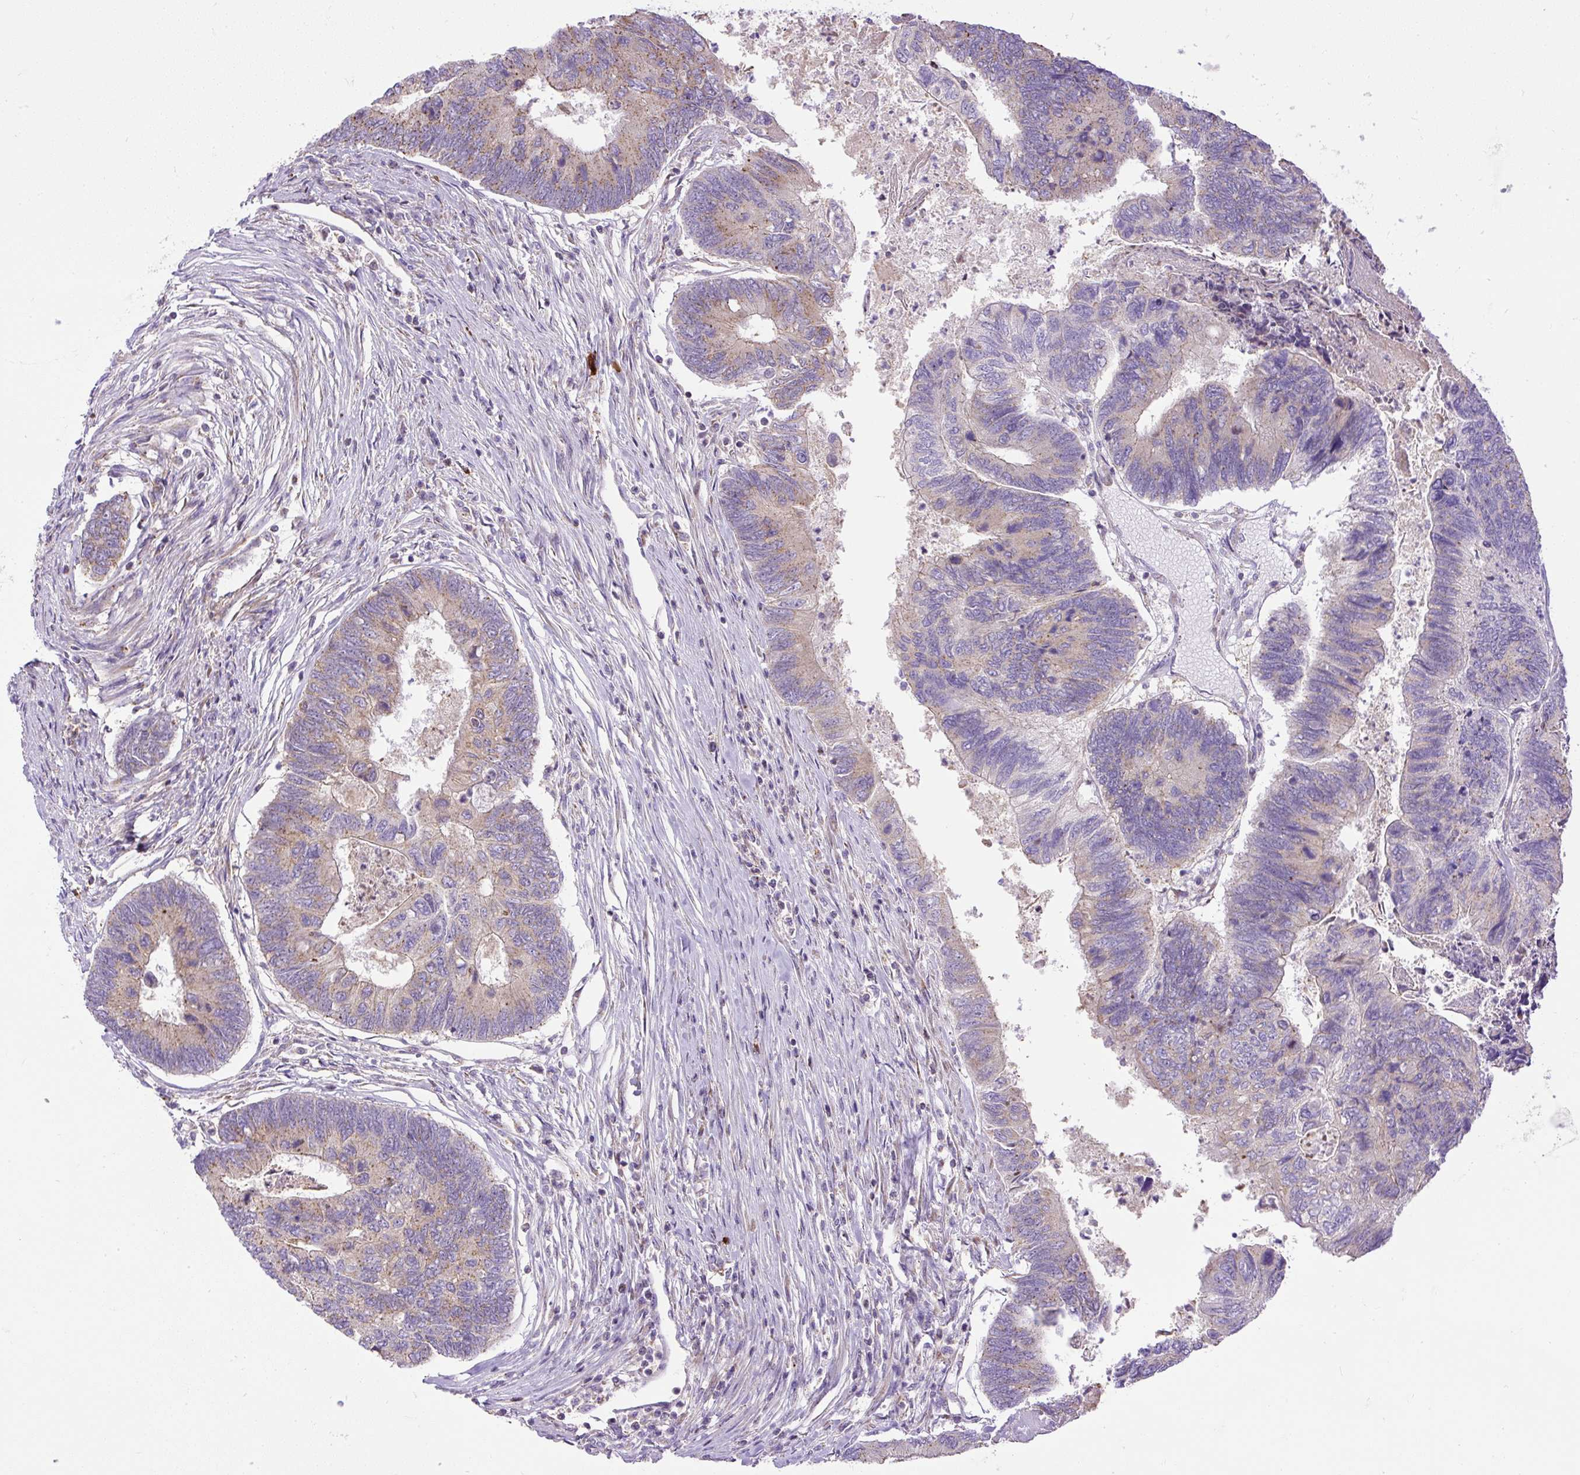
{"staining": {"intensity": "moderate", "quantity": "<25%", "location": "cytoplasmic/membranous"}, "tissue": "colorectal cancer", "cell_type": "Tumor cells", "image_type": "cancer", "snomed": [{"axis": "morphology", "description": "Adenocarcinoma, NOS"}, {"axis": "topography", "description": "Colon"}], "caption": "DAB (3,3'-diaminobenzidine) immunohistochemical staining of colorectal cancer displays moderate cytoplasmic/membranous protein expression in approximately <25% of tumor cells.", "gene": "CFAP47", "patient": {"sex": "female", "age": 67}}